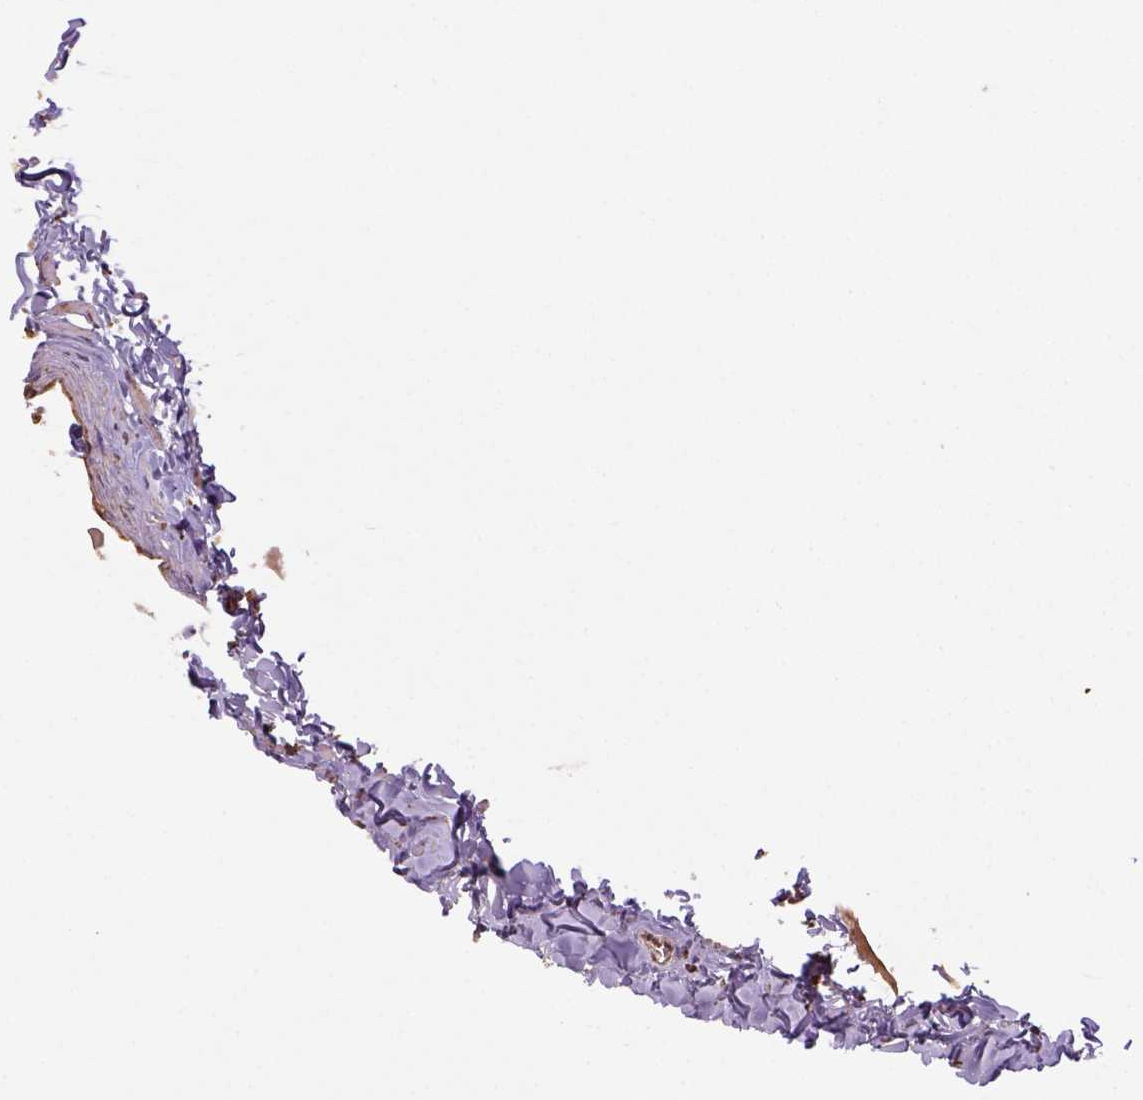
{"staining": {"intensity": "strong", "quantity": ">75%", "location": "cytoplasmic/membranous"}, "tissue": "epididymis", "cell_type": "Glandular cells", "image_type": "normal", "snomed": [{"axis": "morphology", "description": "Normal tissue, NOS"}, {"axis": "topography", "description": "Epididymis"}], "caption": "High-magnification brightfield microscopy of benign epididymis stained with DAB (brown) and counterstained with hematoxylin (blue). glandular cells exhibit strong cytoplasmic/membranous staining is present in approximately>75% of cells.", "gene": "MAPK8IP3", "patient": {"sex": "male", "age": 45}}